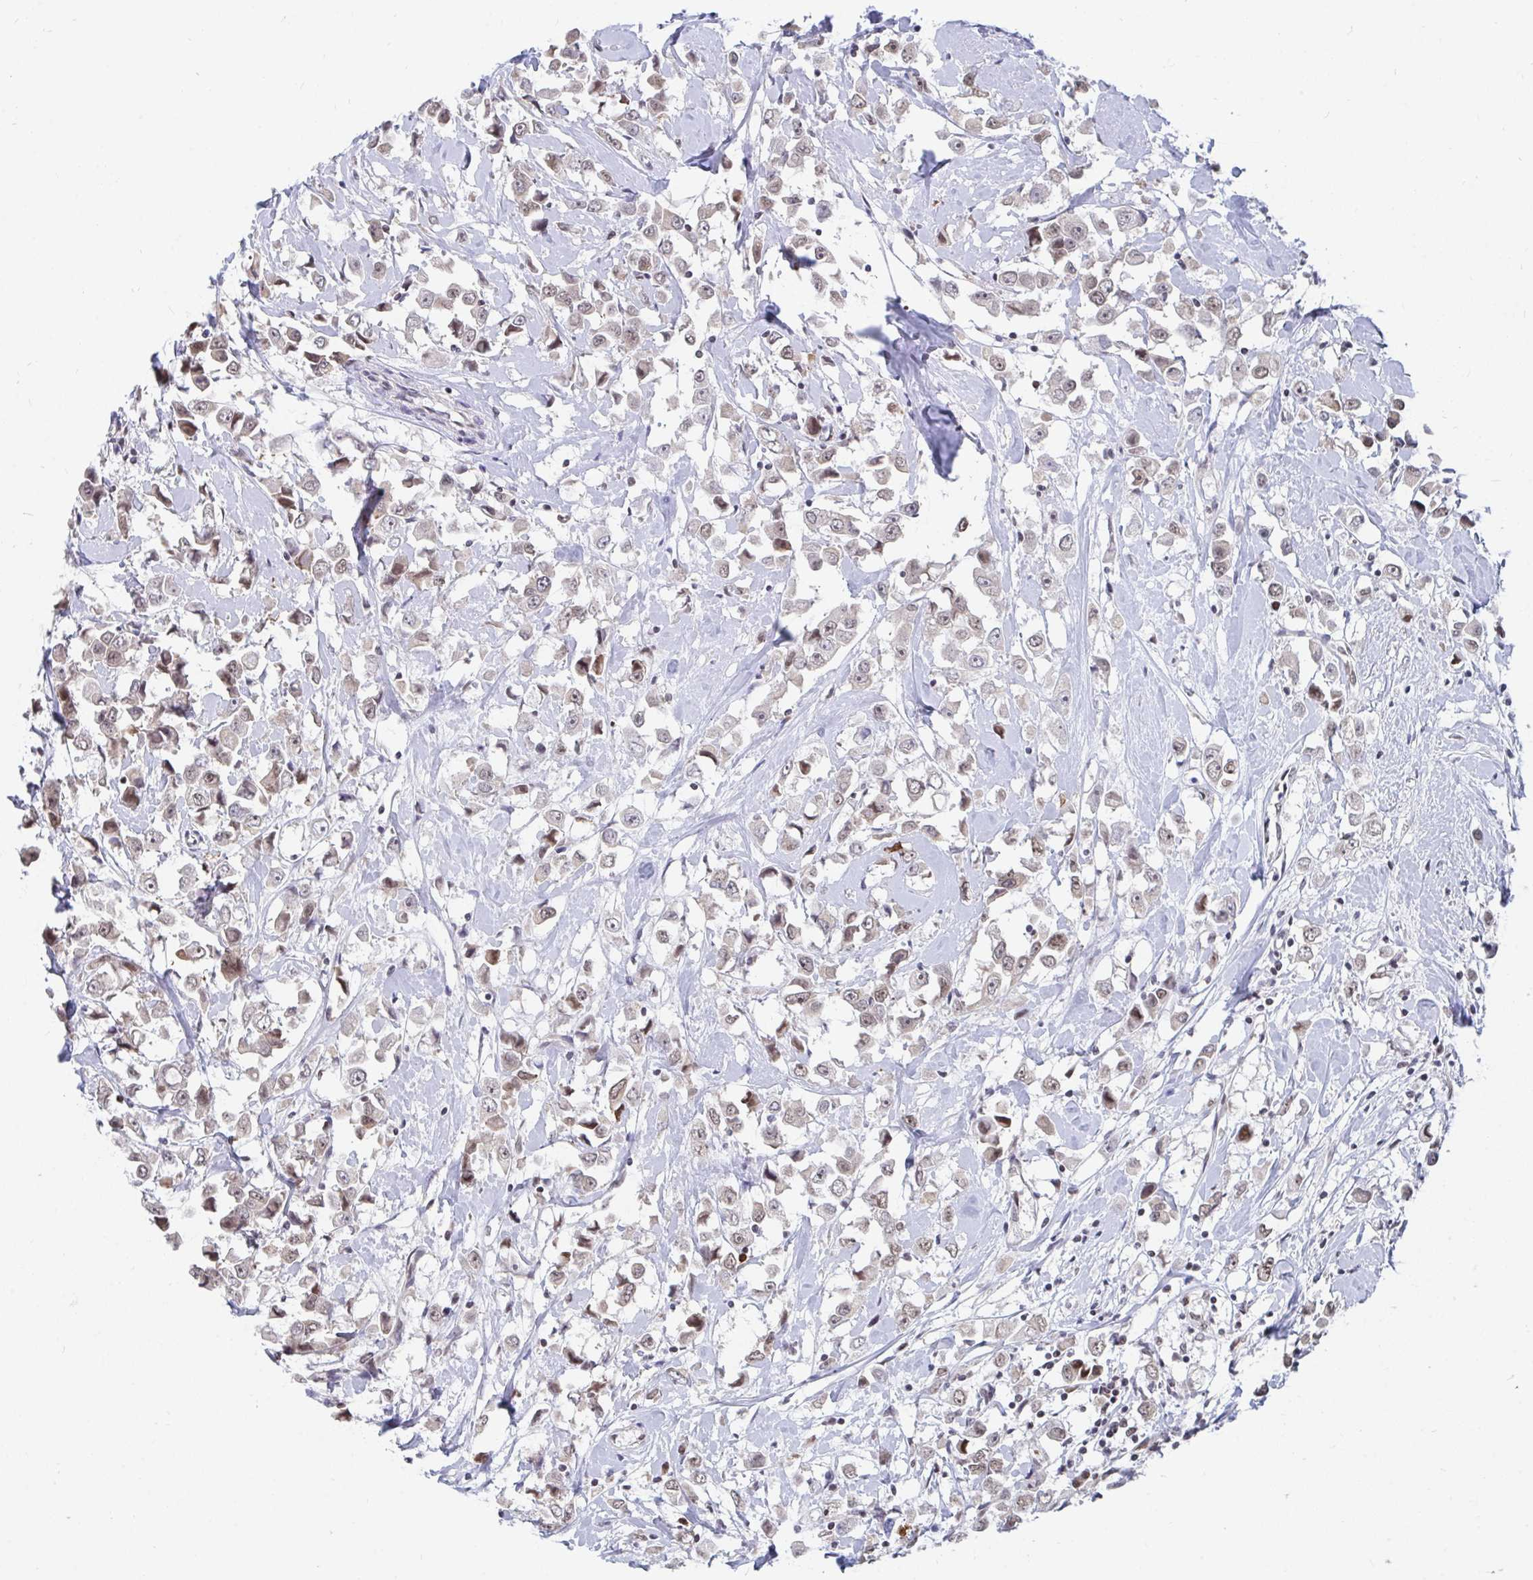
{"staining": {"intensity": "weak", "quantity": ">75%", "location": "nuclear"}, "tissue": "breast cancer", "cell_type": "Tumor cells", "image_type": "cancer", "snomed": [{"axis": "morphology", "description": "Duct carcinoma"}, {"axis": "topography", "description": "Breast"}], "caption": "Protein expression analysis of breast cancer (intraductal carcinoma) shows weak nuclear expression in approximately >75% of tumor cells.", "gene": "TRIP12", "patient": {"sex": "female", "age": 61}}